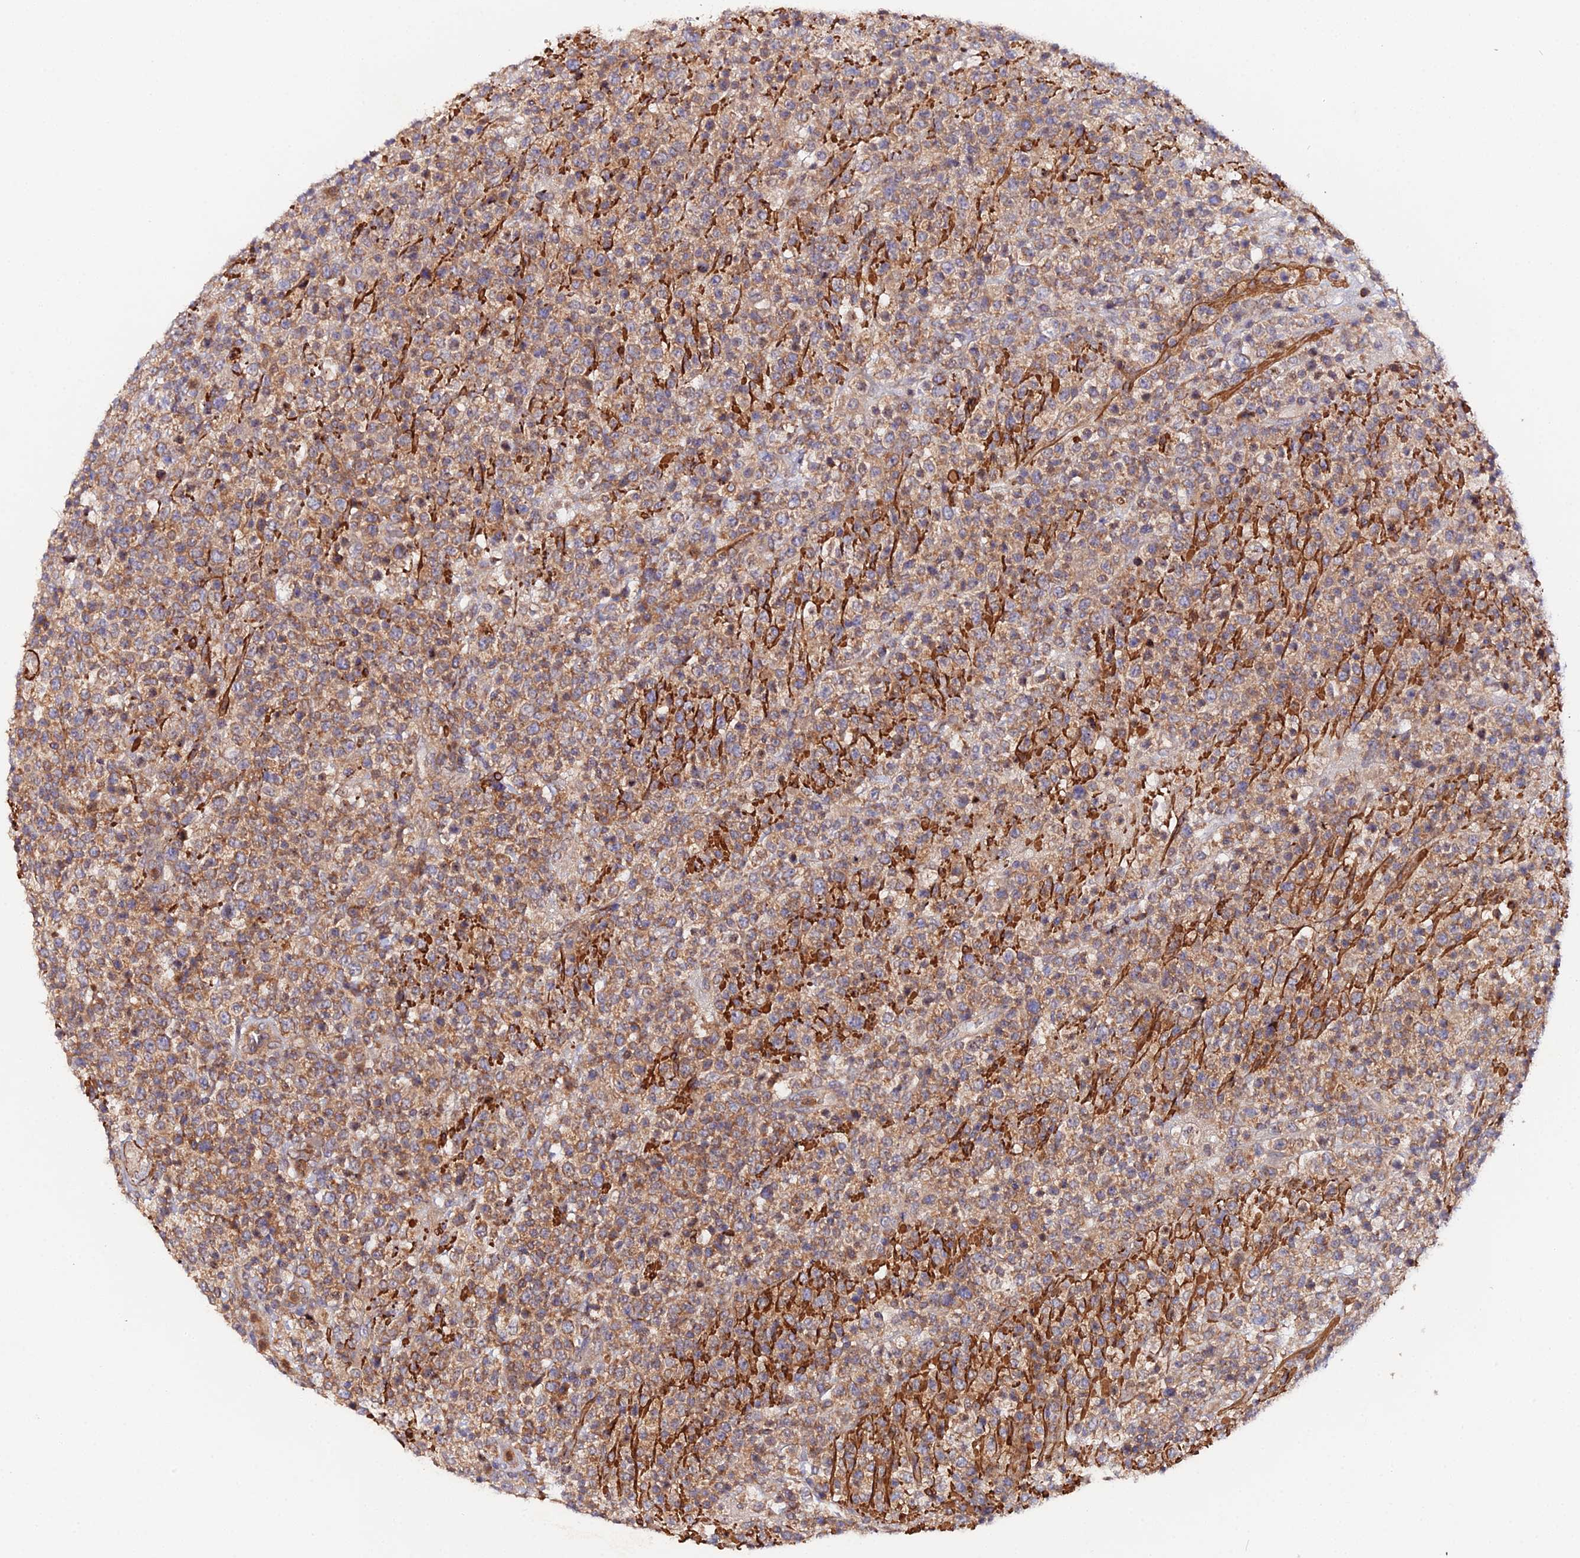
{"staining": {"intensity": "moderate", "quantity": ">75%", "location": "cytoplasmic/membranous"}, "tissue": "lymphoma", "cell_type": "Tumor cells", "image_type": "cancer", "snomed": [{"axis": "morphology", "description": "Malignant lymphoma, non-Hodgkin's type, High grade"}, {"axis": "topography", "description": "Colon"}], "caption": "IHC histopathology image of human lymphoma stained for a protein (brown), which reveals medium levels of moderate cytoplasmic/membranous staining in approximately >75% of tumor cells.", "gene": "TRIM26", "patient": {"sex": "female", "age": 53}}